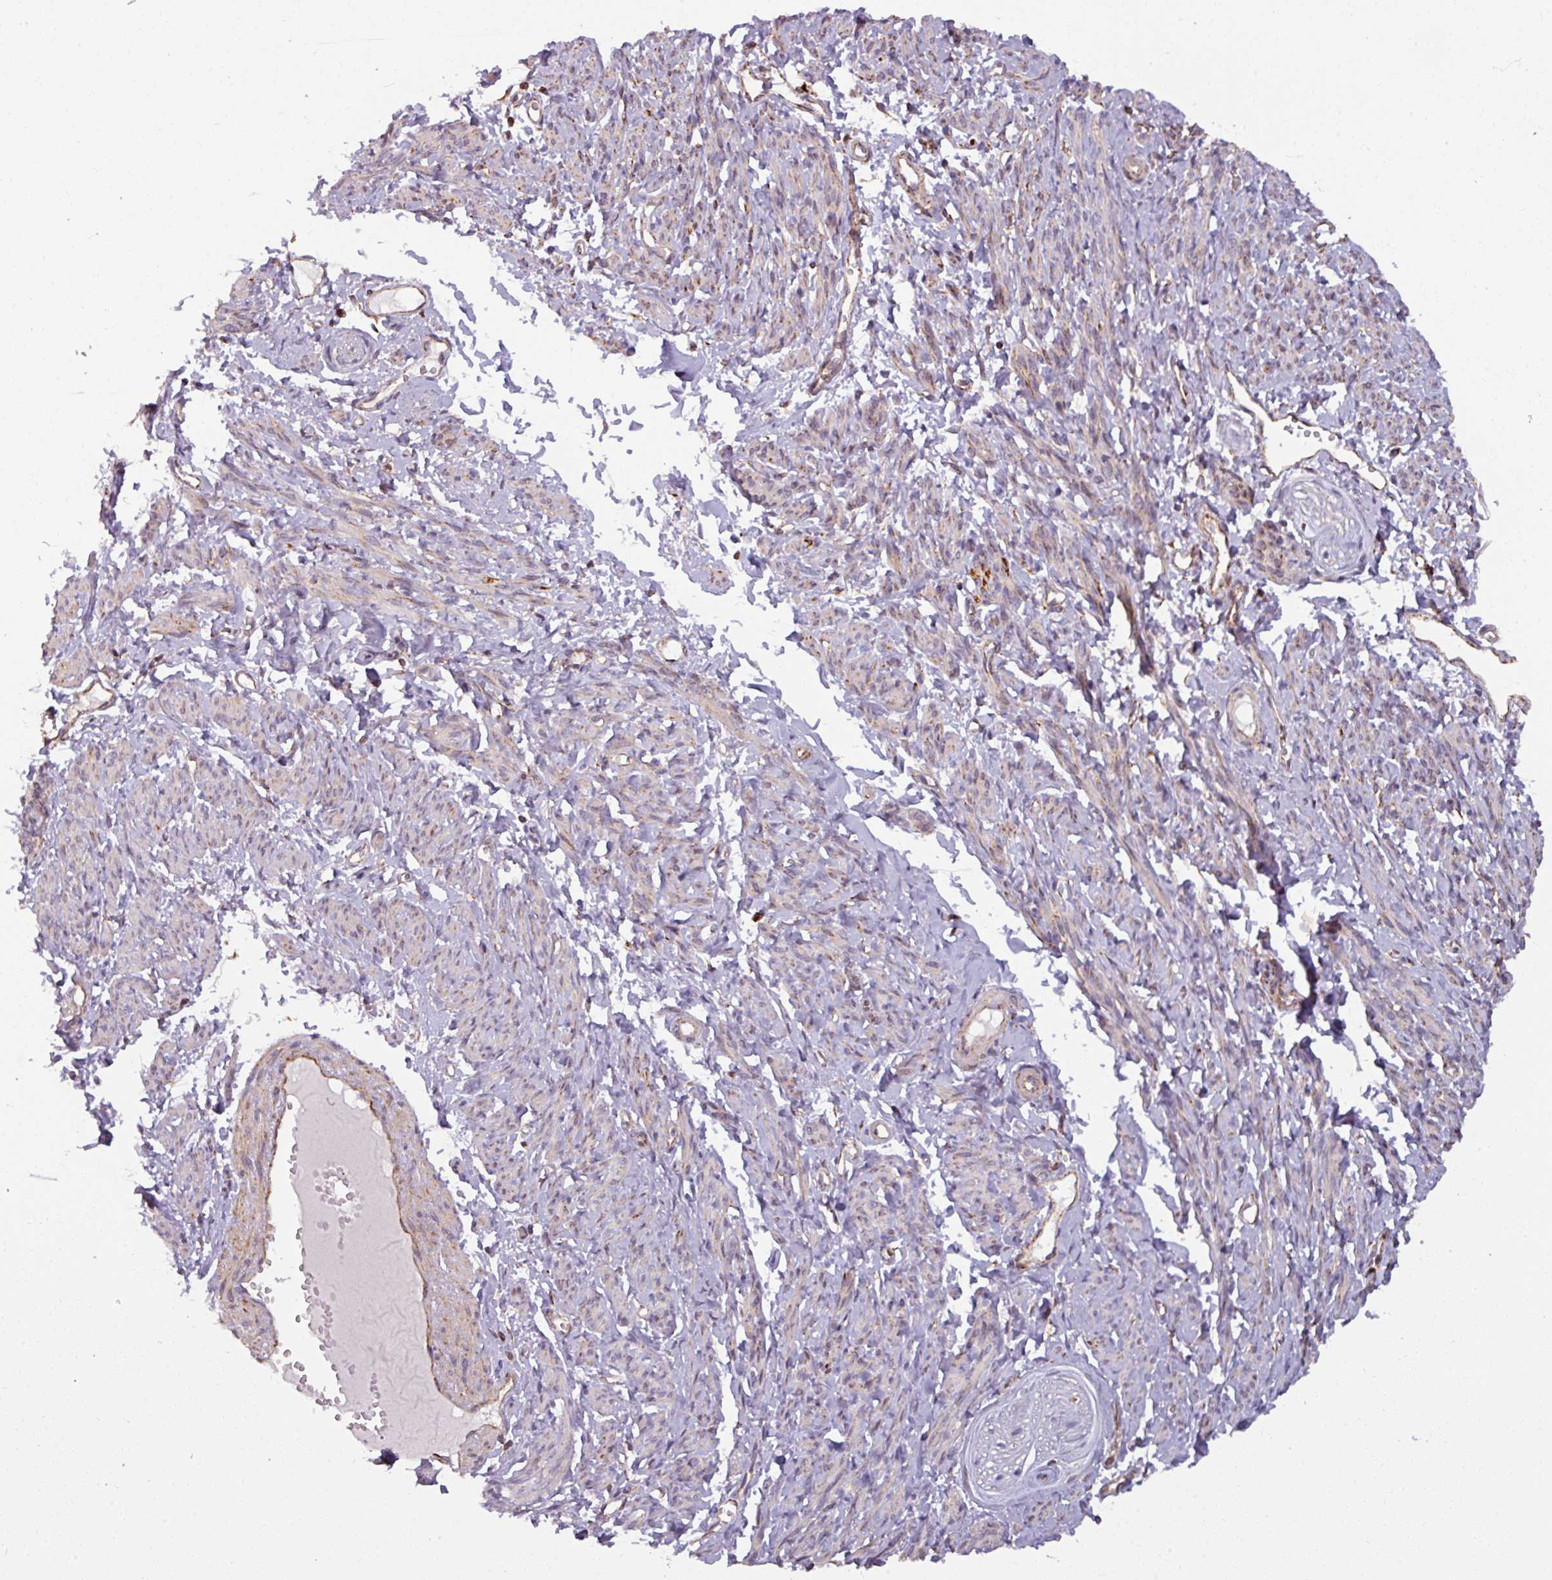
{"staining": {"intensity": "weak", "quantity": "<25%", "location": "cytoplasmic/membranous"}, "tissue": "smooth muscle", "cell_type": "Smooth muscle cells", "image_type": "normal", "snomed": [{"axis": "morphology", "description": "Normal tissue, NOS"}, {"axis": "topography", "description": "Smooth muscle"}], "caption": "The image reveals no staining of smooth muscle cells in normal smooth muscle.", "gene": "MAGT1", "patient": {"sex": "female", "age": 65}}